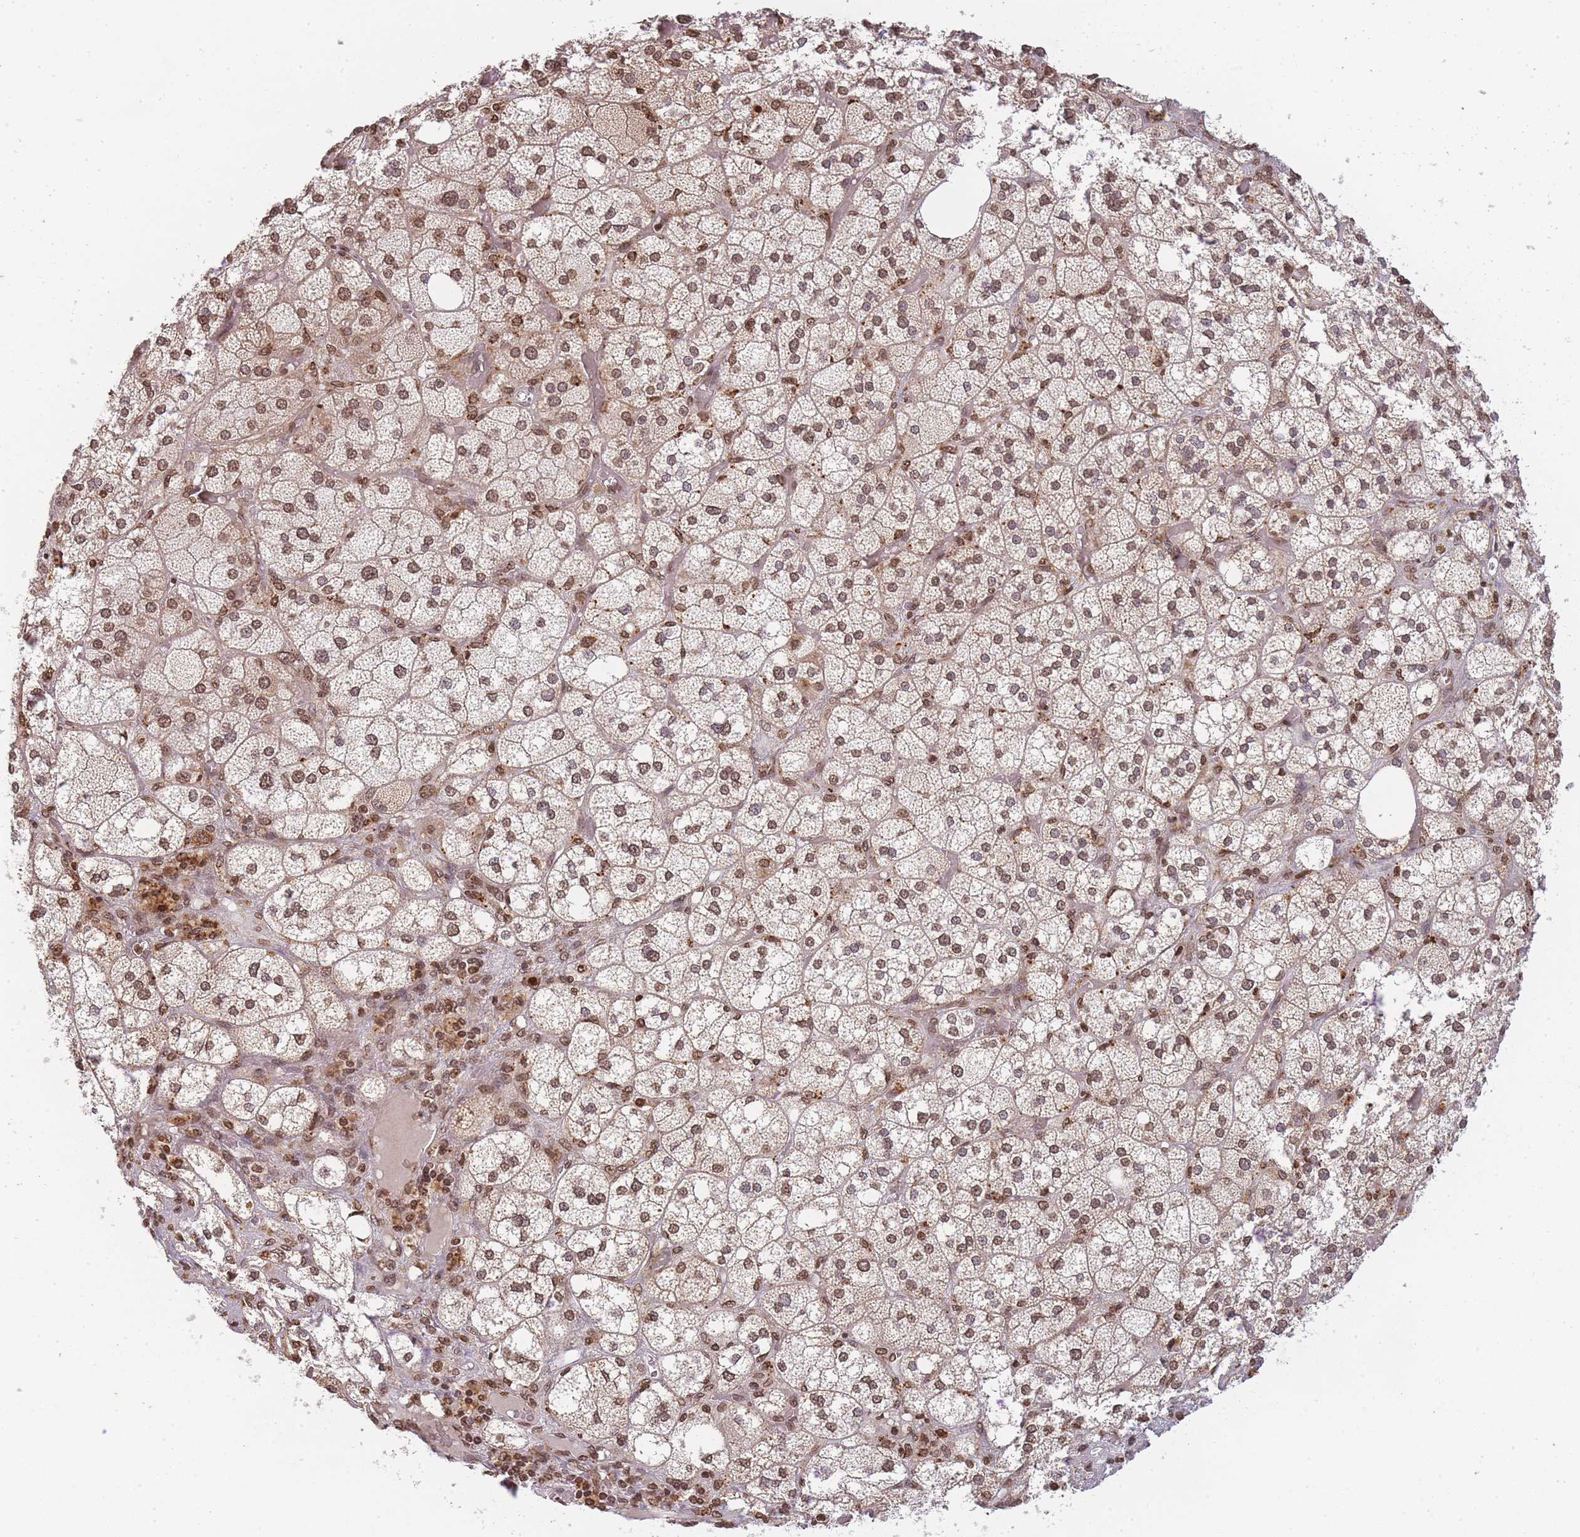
{"staining": {"intensity": "moderate", "quantity": ">75%", "location": "cytoplasmic/membranous,nuclear"}, "tissue": "adrenal gland", "cell_type": "Glandular cells", "image_type": "normal", "snomed": [{"axis": "morphology", "description": "Normal tissue, NOS"}, {"axis": "topography", "description": "Adrenal gland"}], "caption": "Moderate cytoplasmic/membranous,nuclear positivity is identified in approximately >75% of glandular cells in unremarkable adrenal gland. The protein of interest is shown in brown color, while the nuclei are stained blue.", "gene": "WWTR1", "patient": {"sex": "male", "age": 61}}